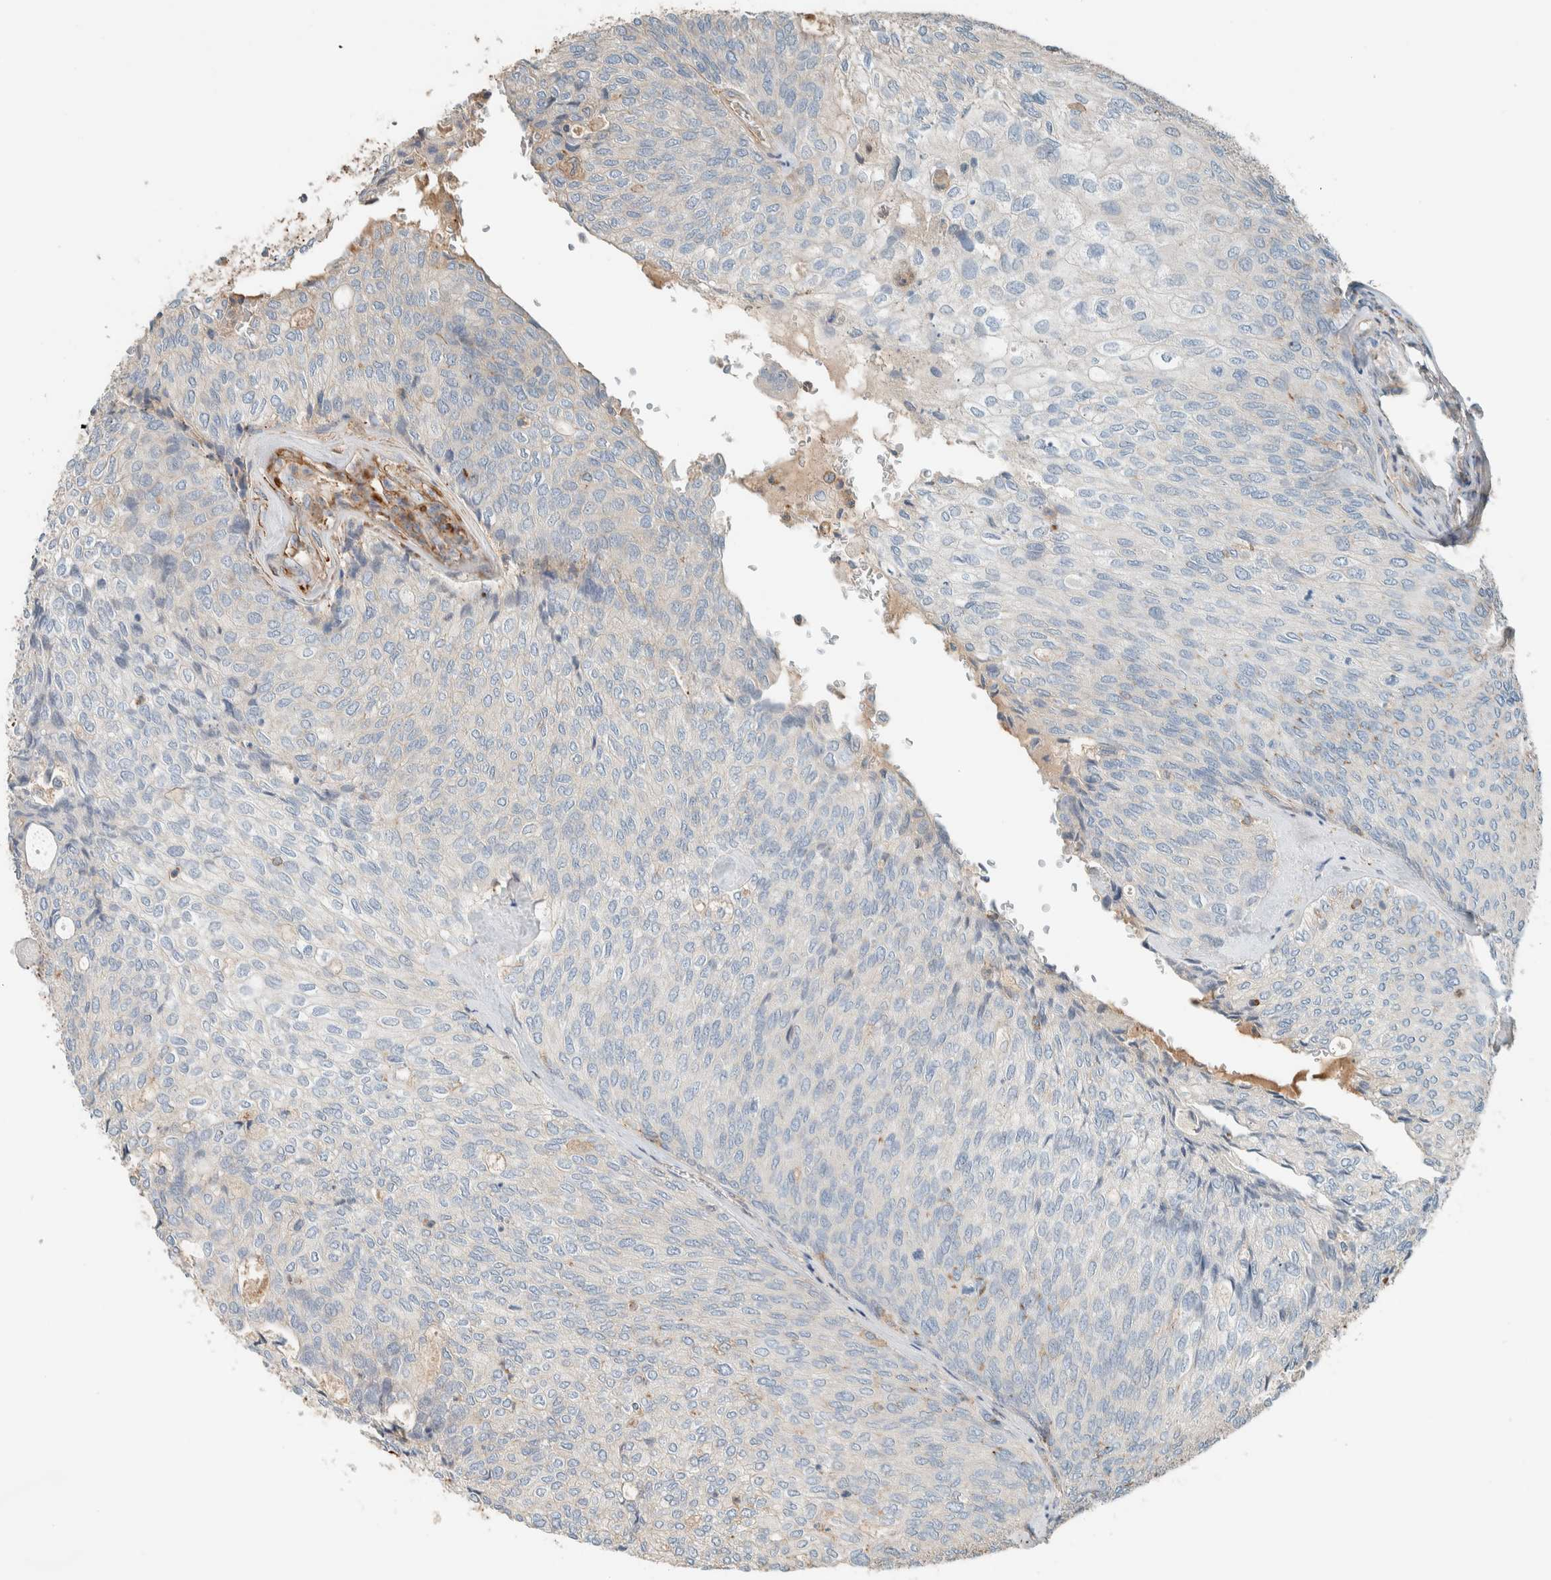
{"staining": {"intensity": "negative", "quantity": "none", "location": "none"}, "tissue": "urothelial cancer", "cell_type": "Tumor cells", "image_type": "cancer", "snomed": [{"axis": "morphology", "description": "Urothelial carcinoma, Low grade"}, {"axis": "topography", "description": "Urinary bladder"}], "caption": "Urothelial cancer was stained to show a protein in brown. There is no significant staining in tumor cells.", "gene": "CTBP2", "patient": {"sex": "female", "age": 79}}